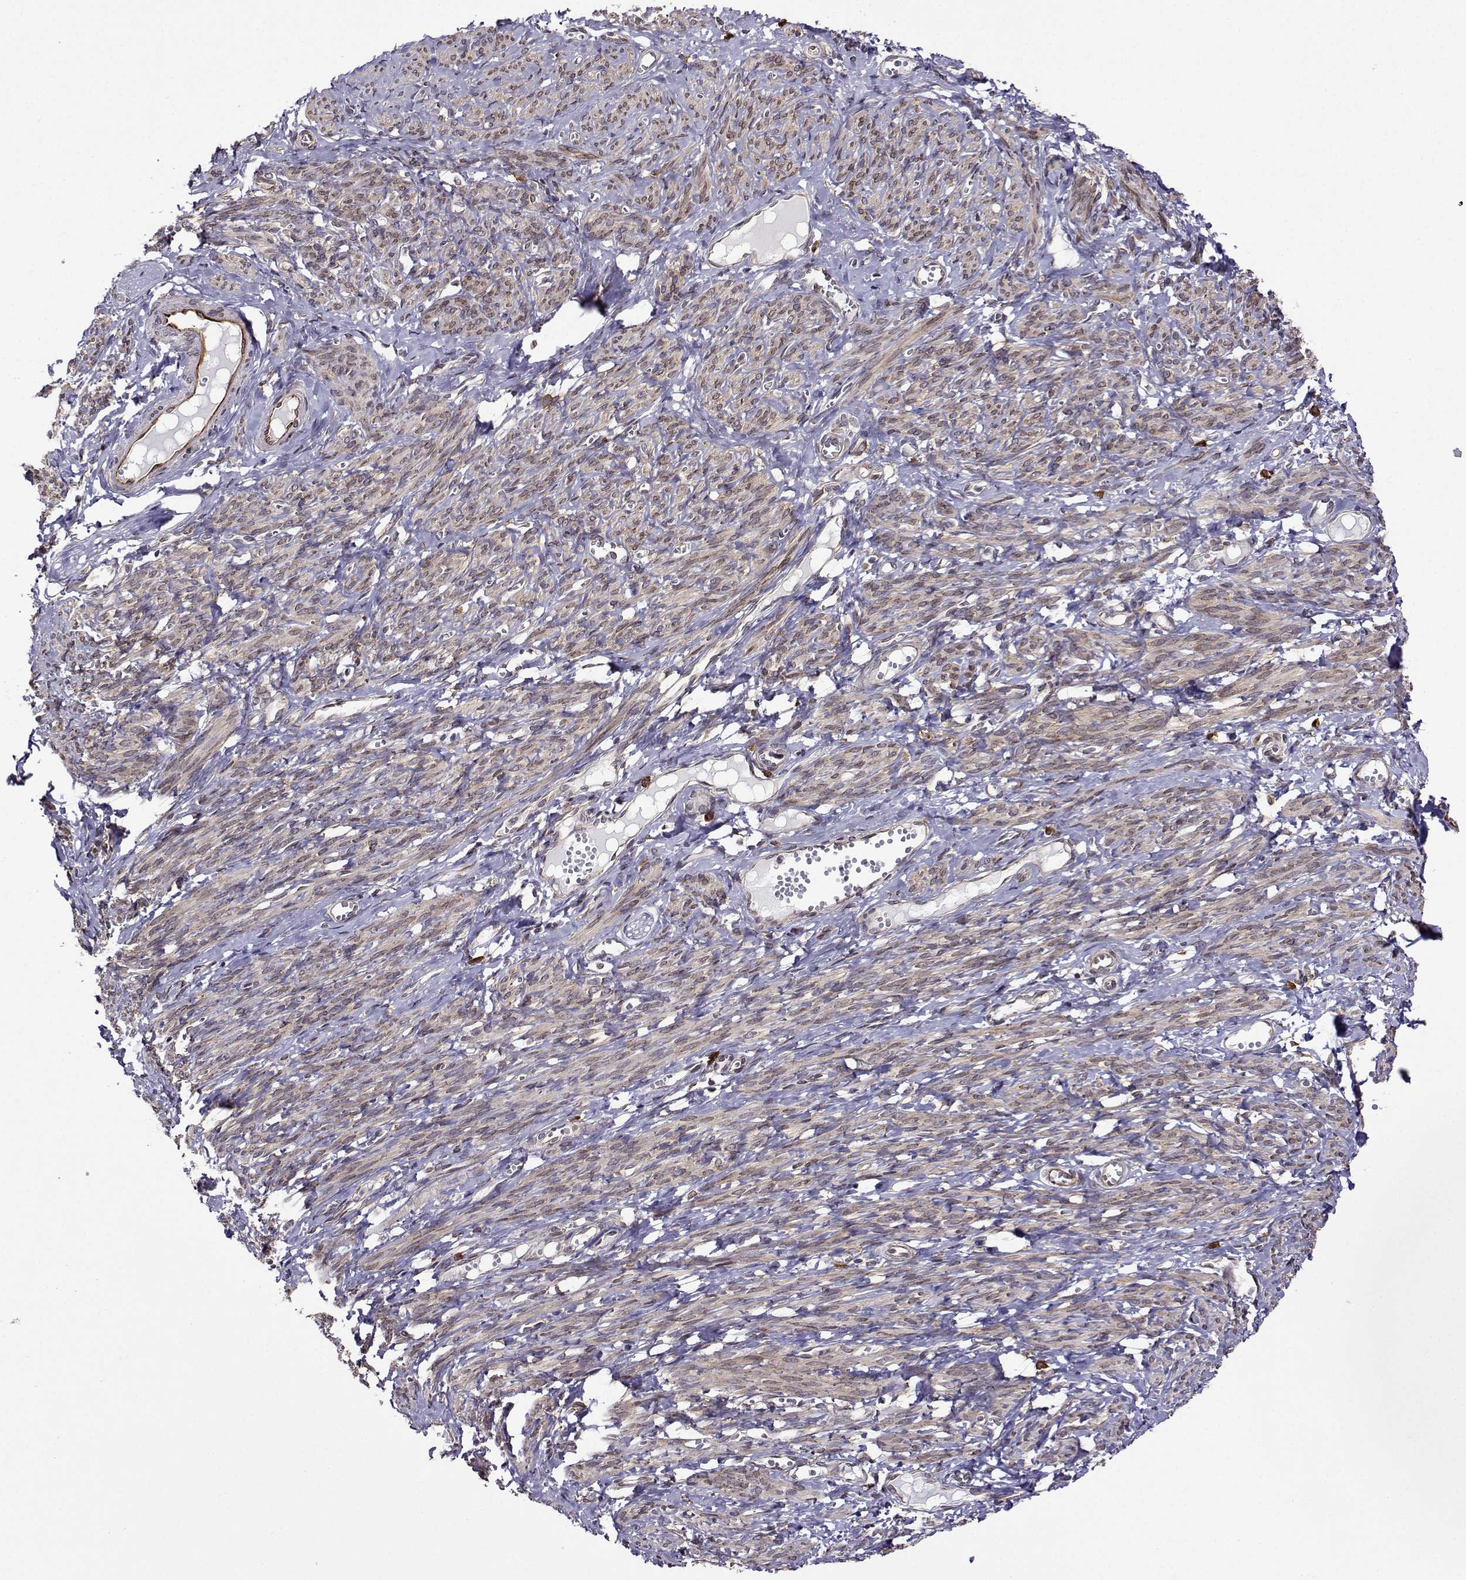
{"staining": {"intensity": "weak", "quantity": ">75%", "location": "cytoplasmic/membranous,nuclear"}, "tissue": "smooth muscle", "cell_type": "Smooth muscle cells", "image_type": "normal", "snomed": [{"axis": "morphology", "description": "Normal tissue, NOS"}, {"axis": "topography", "description": "Smooth muscle"}], "caption": "Protein expression analysis of normal smooth muscle shows weak cytoplasmic/membranous,nuclear positivity in about >75% of smooth muscle cells. (Stains: DAB (3,3'-diaminobenzidine) in brown, nuclei in blue, Microscopy: brightfield microscopy at high magnification).", "gene": "PGRMC2", "patient": {"sex": "female", "age": 65}}